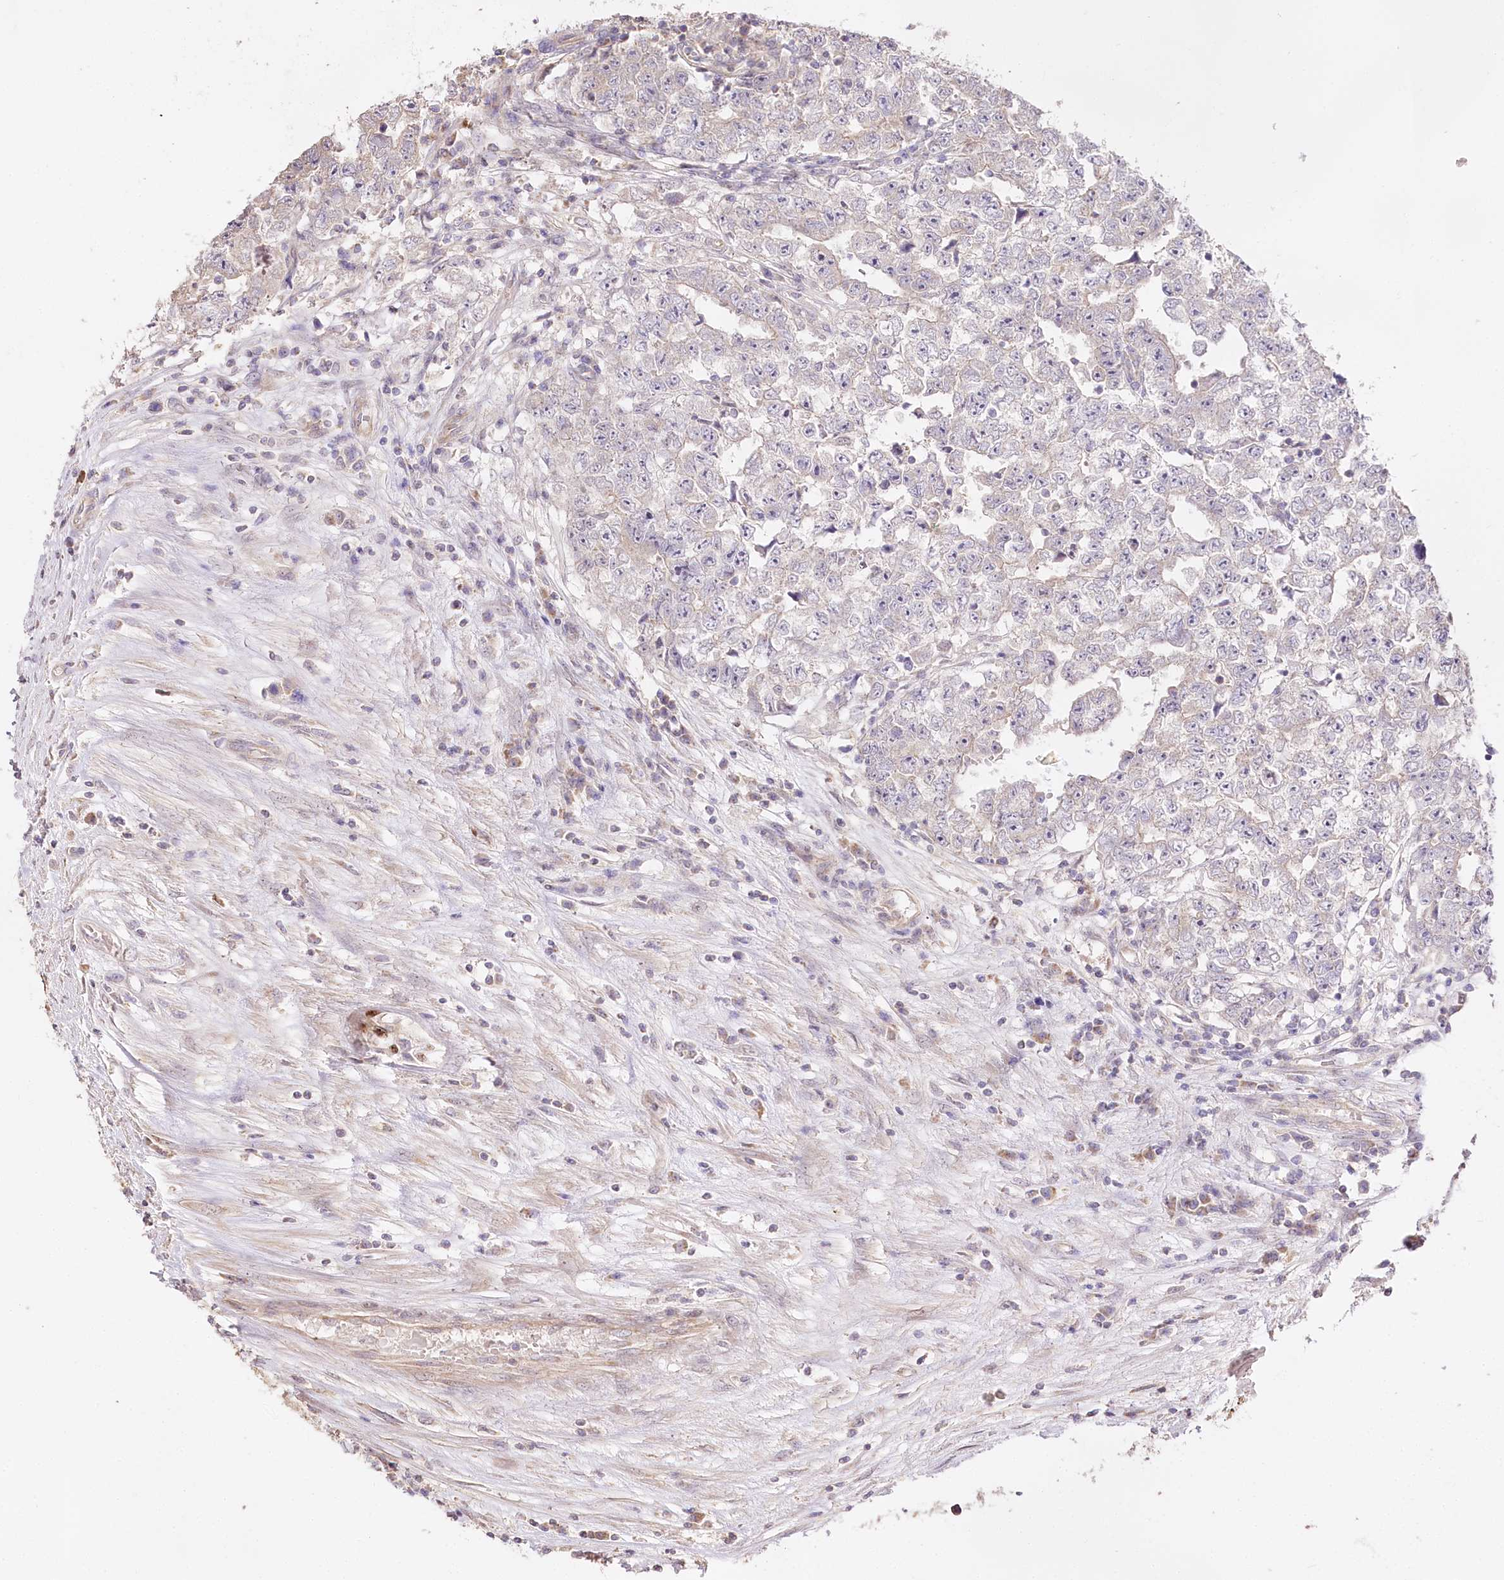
{"staining": {"intensity": "negative", "quantity": "none", "location": "none"}, "tissue": "testis cancer", "cell_type": "Tumor cells", "image_type": "cancer", "snomed": [{"axis": "morphology", "description": "Carcinoma, Embryonal, NOS"}, {"axis": "topography", "description": "Testis"}], "caption": "DAB (3,3'-diaminobenzidine) immunohistochemical staining of testis embryonal carcinoma demonstrates no significant staining in tumor cells.", "gene": "ZNF226", "patient": {"sex": "male", "age": 25}}